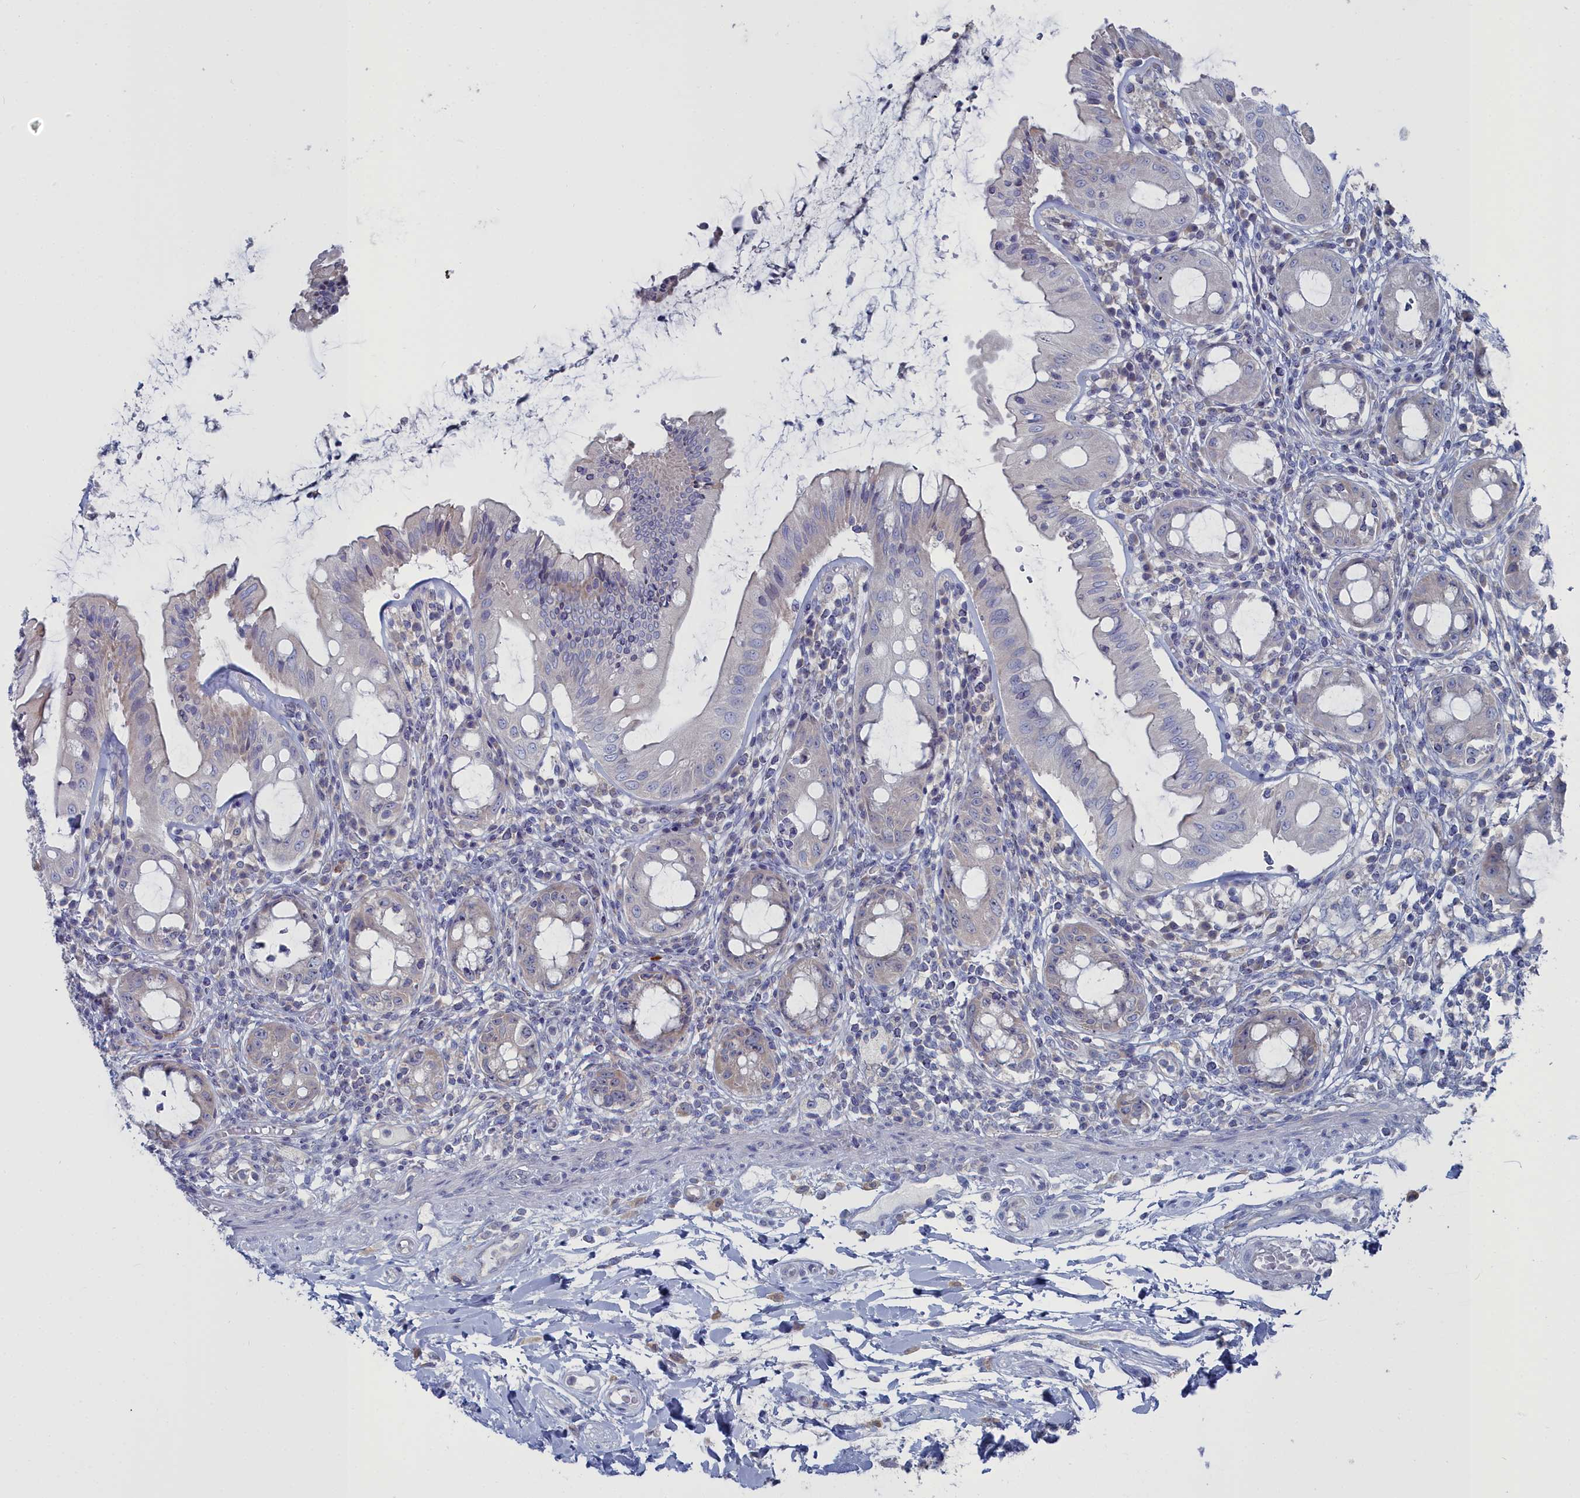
{"staining": {"intensity": "moderate", "quantity": "25%-75%", "location": "cytoplasmic/membranous"}, "tissue": "rectum", "cell_type": "Glandular cells", "image_type": "normal", "snomed": [{"axis": "morphology", "description": "Normal tissue, NOS"}, {"axis": "topography", "description": "Rectum"}], "caption": "Approximately 25%-75% of glandular cells in normal human rectum reveal moderate cytoplasmic/membranous protein expression as visualized by brown immunohistochemical staining.", "gene": "CCDC149", "patient": {"sex": "female", "age": 57}}